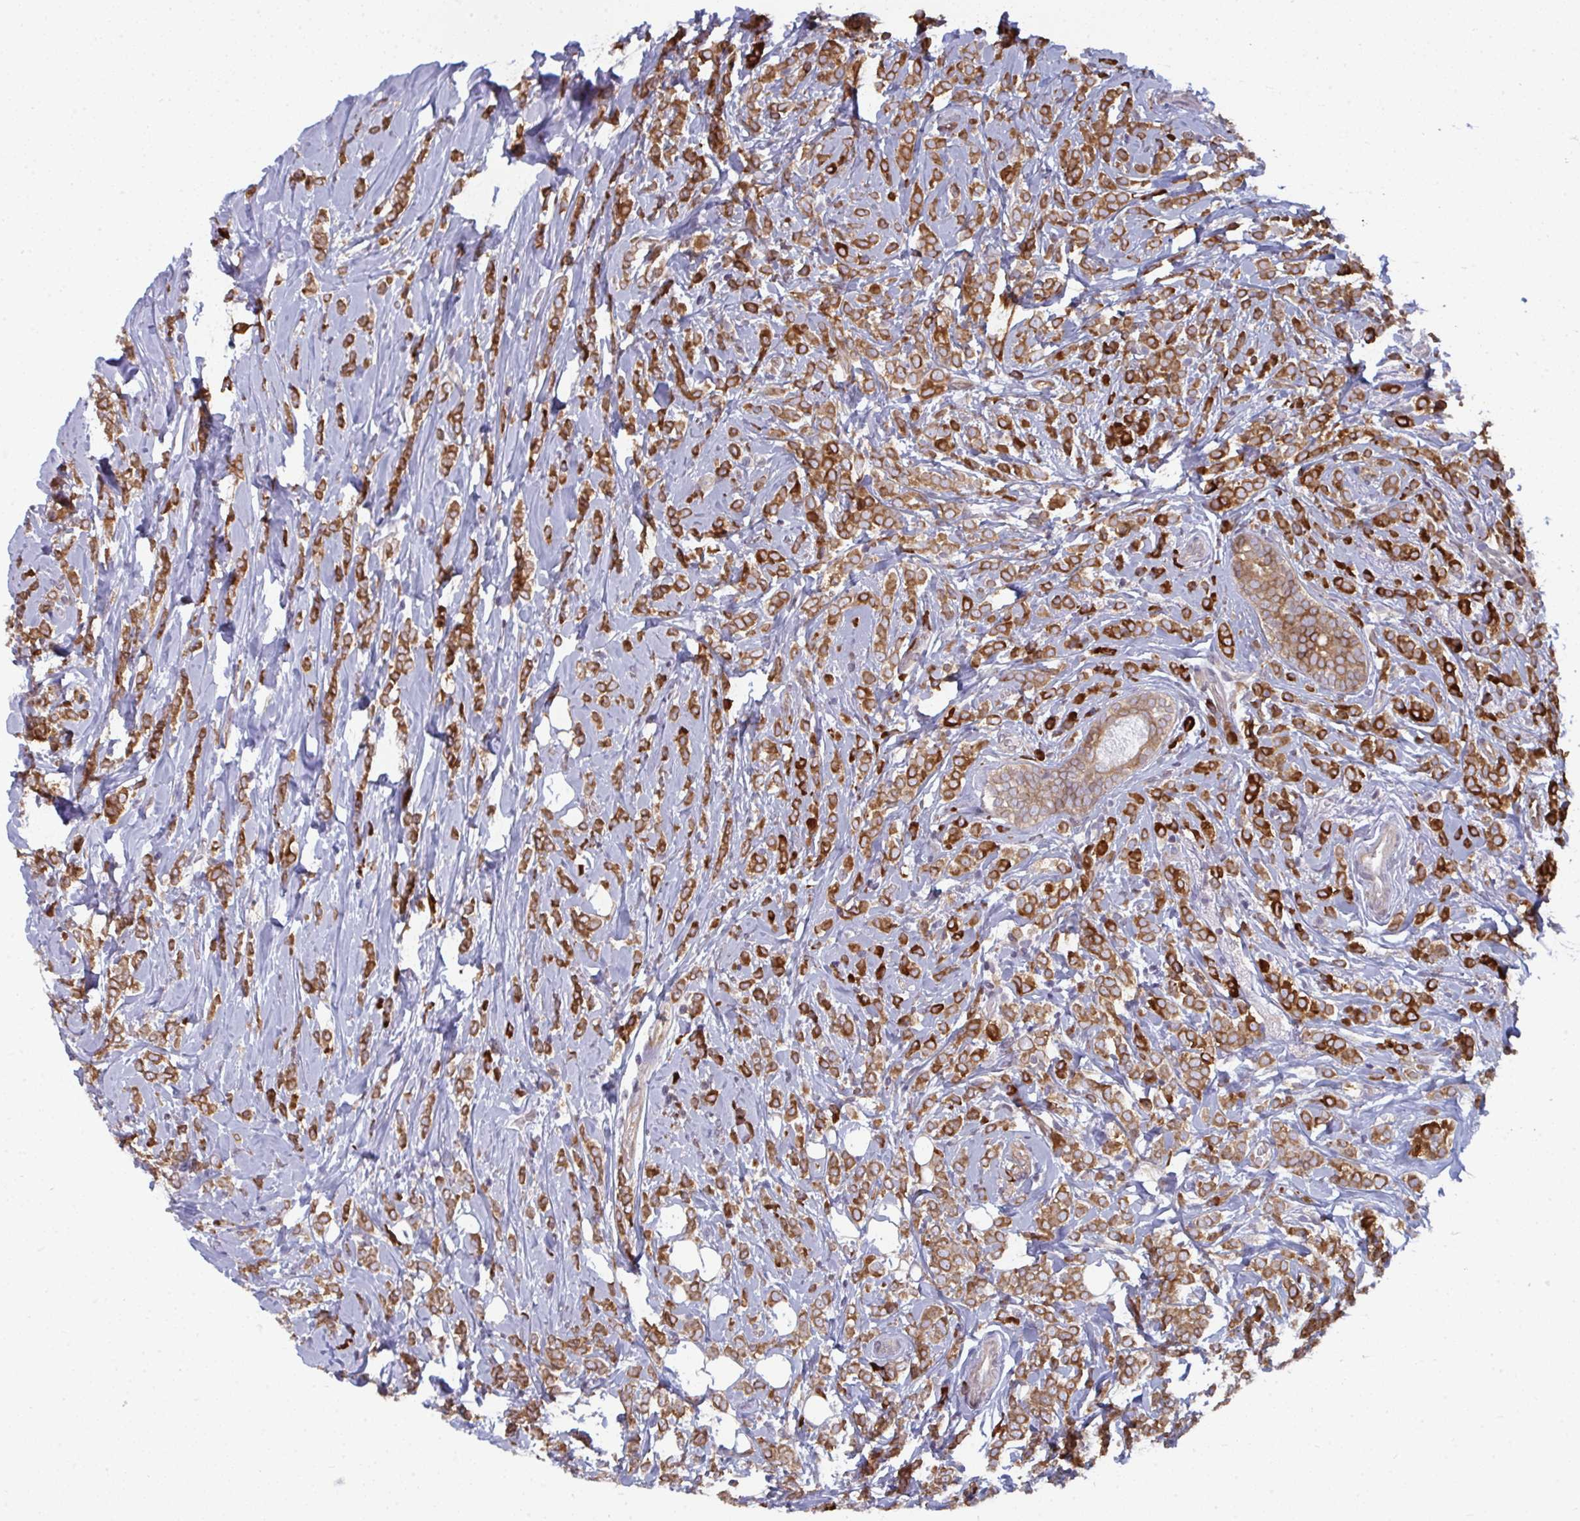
{"staining": {"intensity": "negative", "quantity": "none", "location": "none"}, "tissue": "breast cancer", "cell_type": "Tumor cells", "image_type": "cancer", "snomed": [{"axis": "morphology", "description": "Lobular carcinoma"}, {"axis": "topography", "description": "Breast"}], "caption": "Breast lobular carcinoma stained for a protein using immunohistochemistry (IHC) displays no staining tumor cells.", "gene": "LYSMD4", "patient": {"sex": "female", "age": 49}}